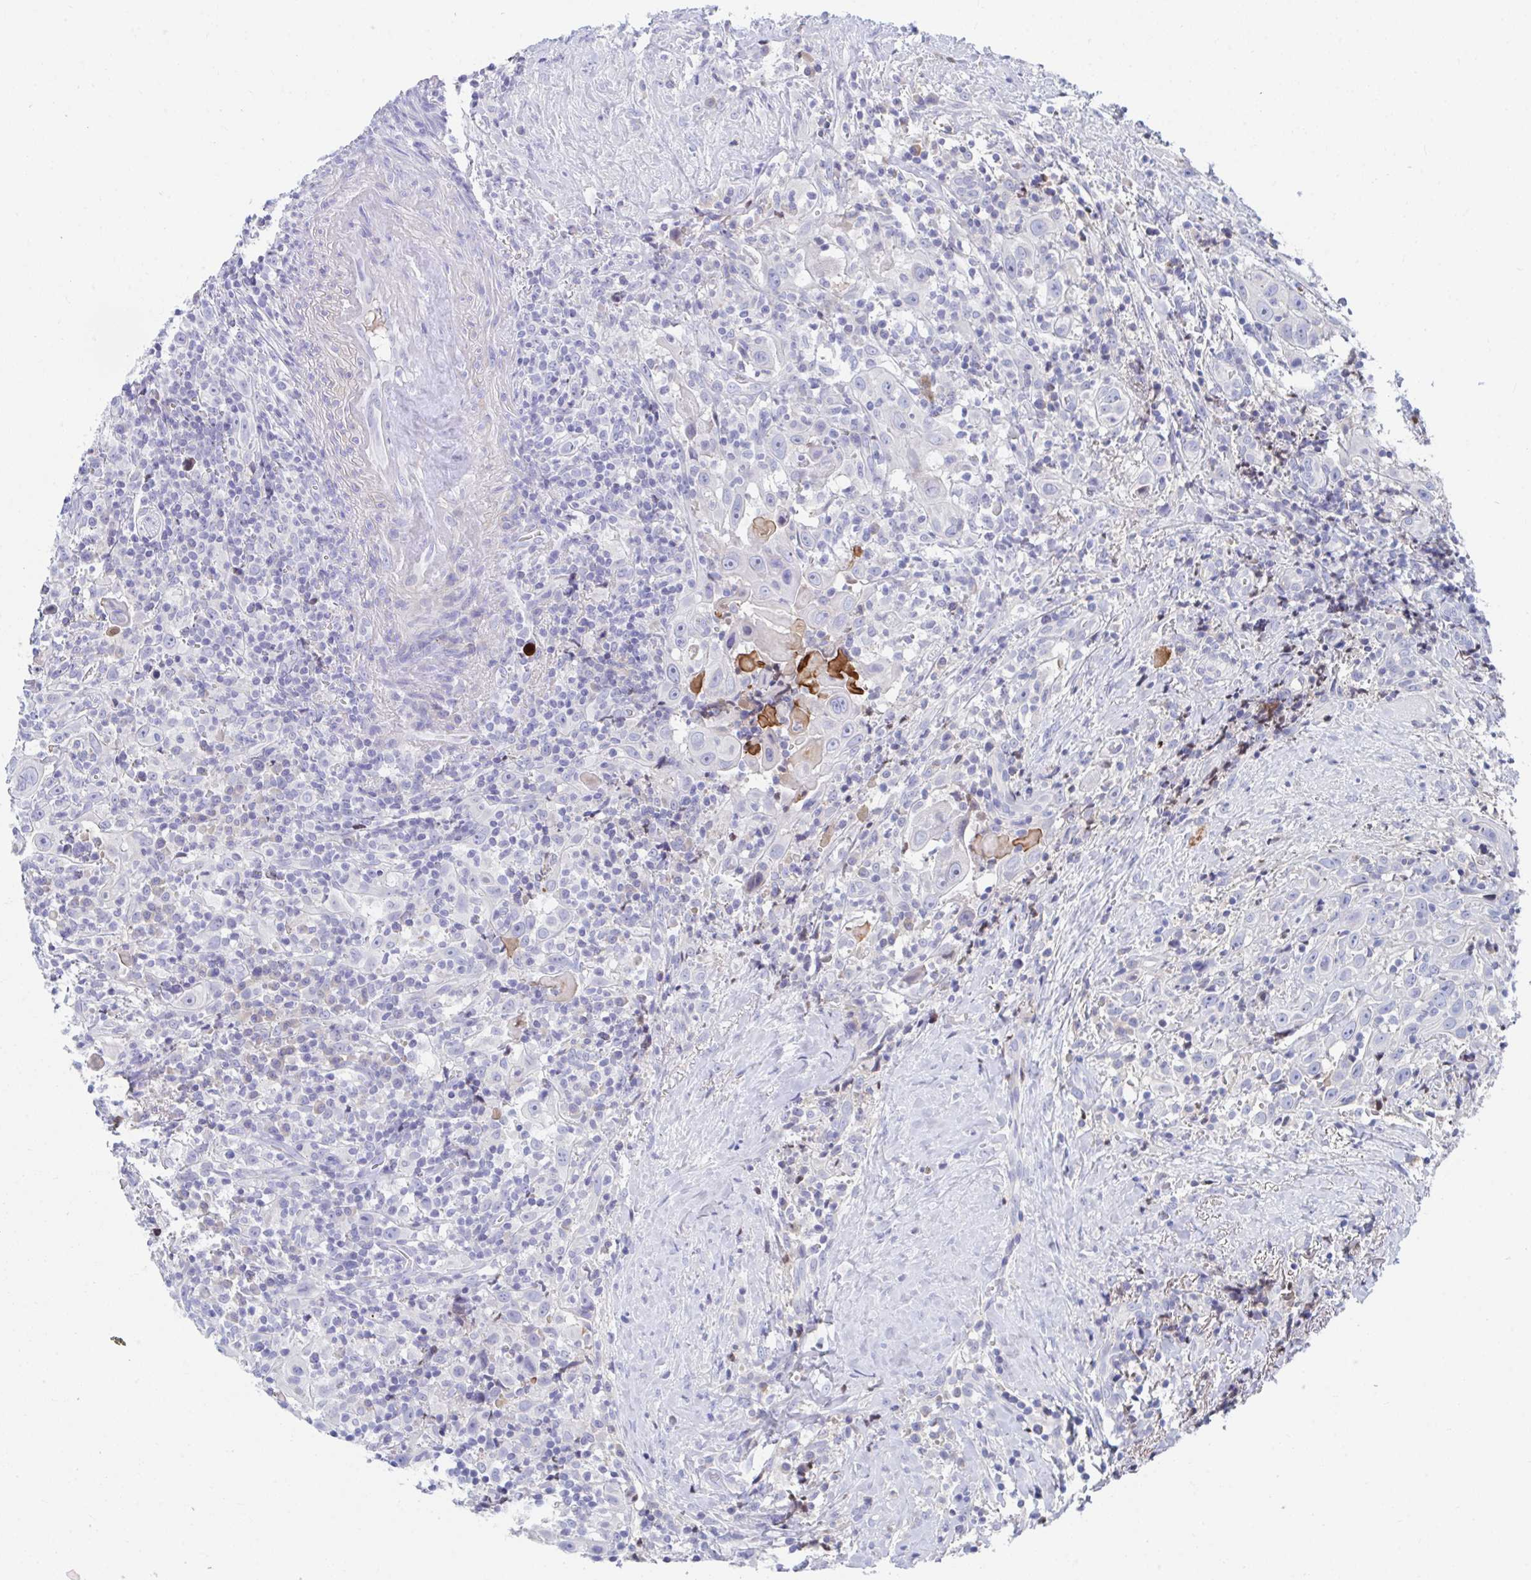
{"staining": {"intensity": "negative", "quantity": "none", "location": "none"}, "tissue": "head and neck cancer", "cell_type": "Tumor cells", "image_type": "cancer", "snomed": [{"axis": "morphology", "description": "Squamous cell carcinoma, NOS"}, {"axis": "topography", "description": "Head-Neck"}], "caption": "This is an immunohistochemistry histopathology image of head and neck squamous cell carcinoma. There is no expression in tumor cells.", "gene": "TNFAIP6", "patient": {"sex": "female", "age": 95}}